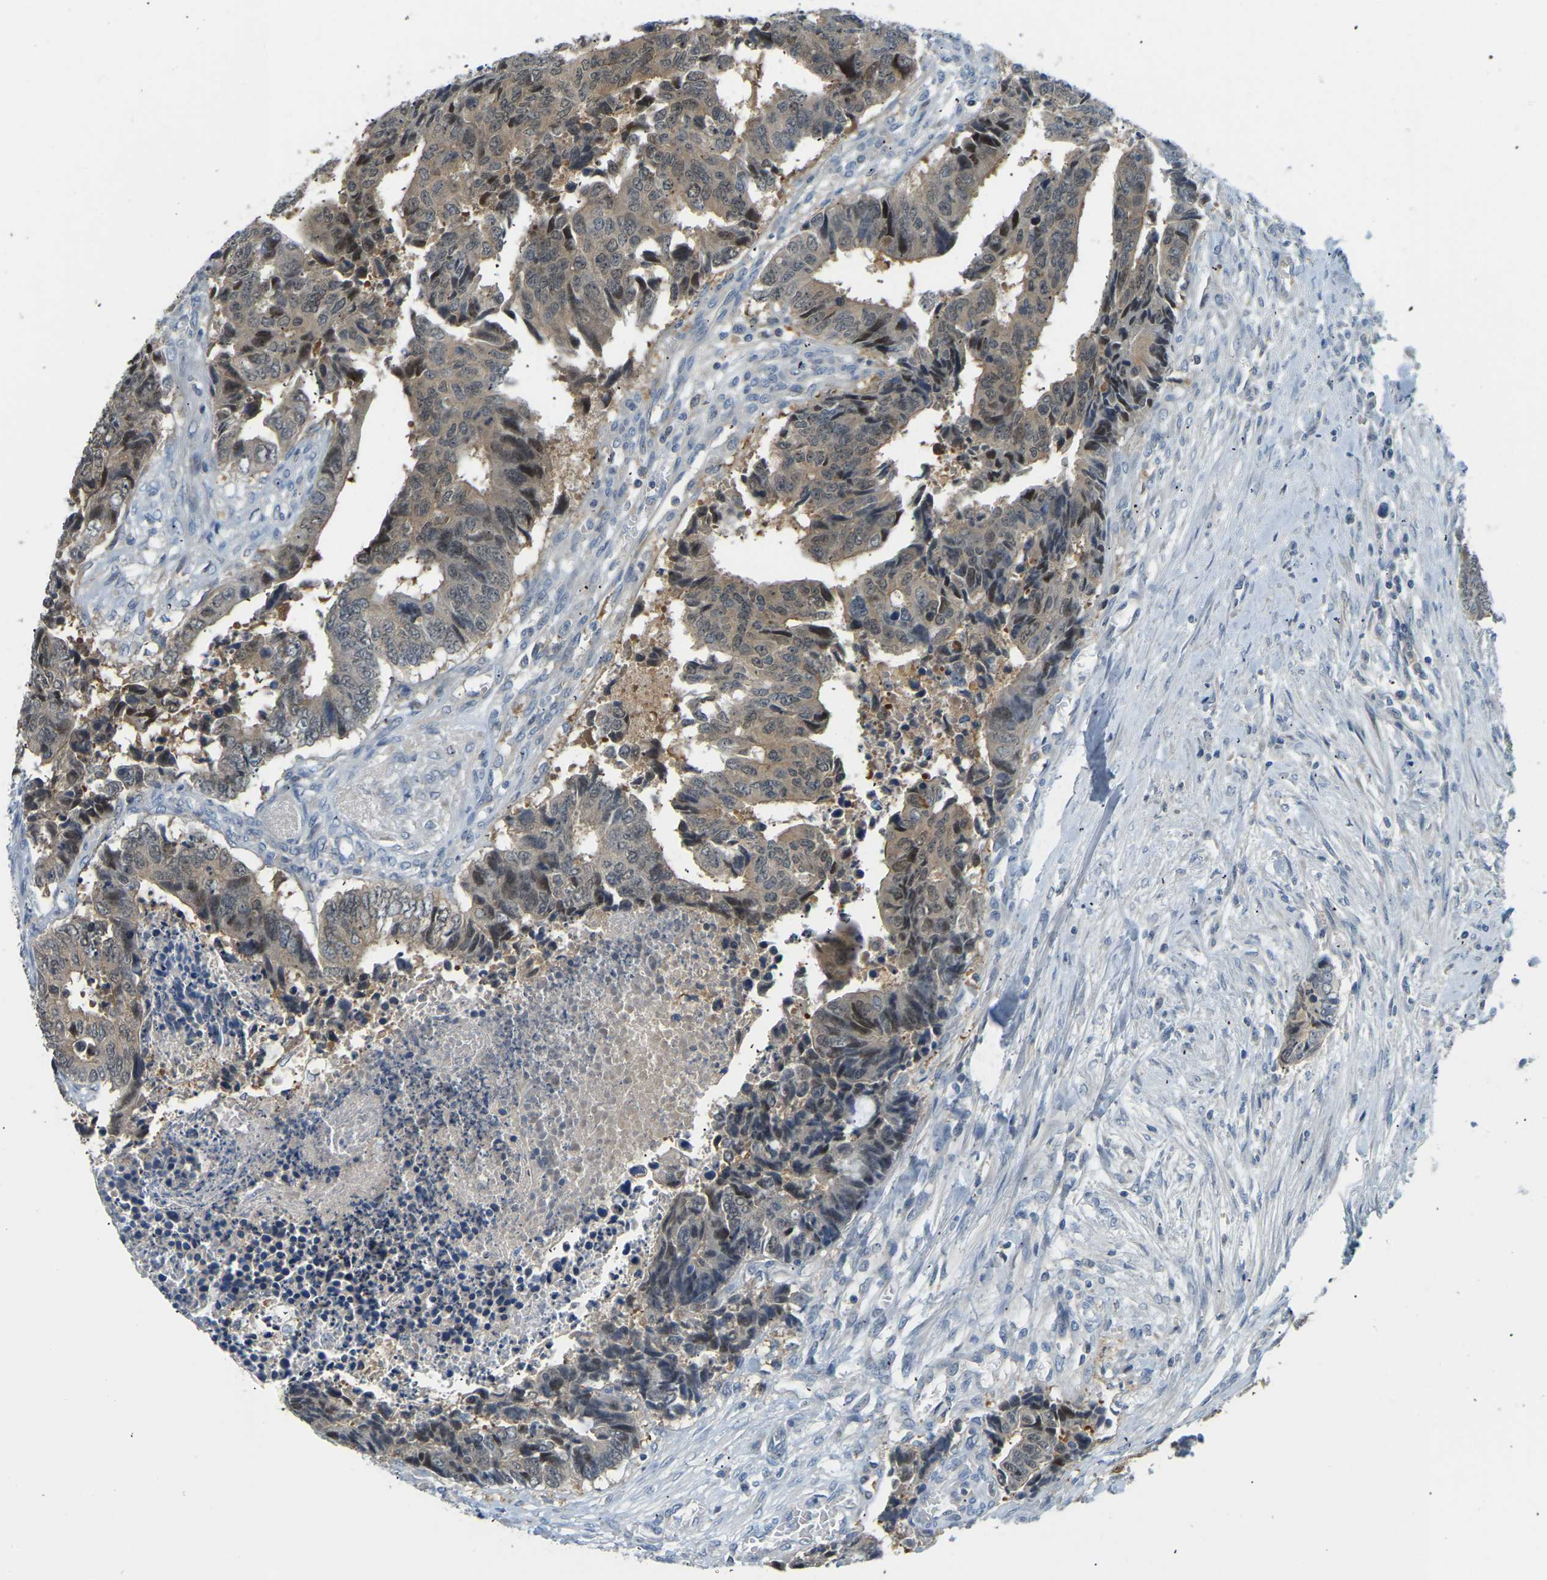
{"staining": {"intensity": "weak", "quantity": ">75%", "location": "cytoplasmic/membranous"}, "tissue": "colorectal cancer", "cell_type": "Tumor cells", "image_type": "cancer", "snomed": [{"axis": "morphology", "description": "Adenocarcinoma, NOS"}, {"axis": "topography", "description": "Rectum"}], "caption": "Immunohistochemistry image of neoplastic tissue: adenocarcinoma (colorectal) stained using immunohistochemistry shows low levels of weak protein expression localized specifically in the cytoplasmic/membranous of tumor cells, appearing as a cytoplasmic/membranous brown color.", "gene": "NME8", "patient": {"sex": "male", "age": 84}}